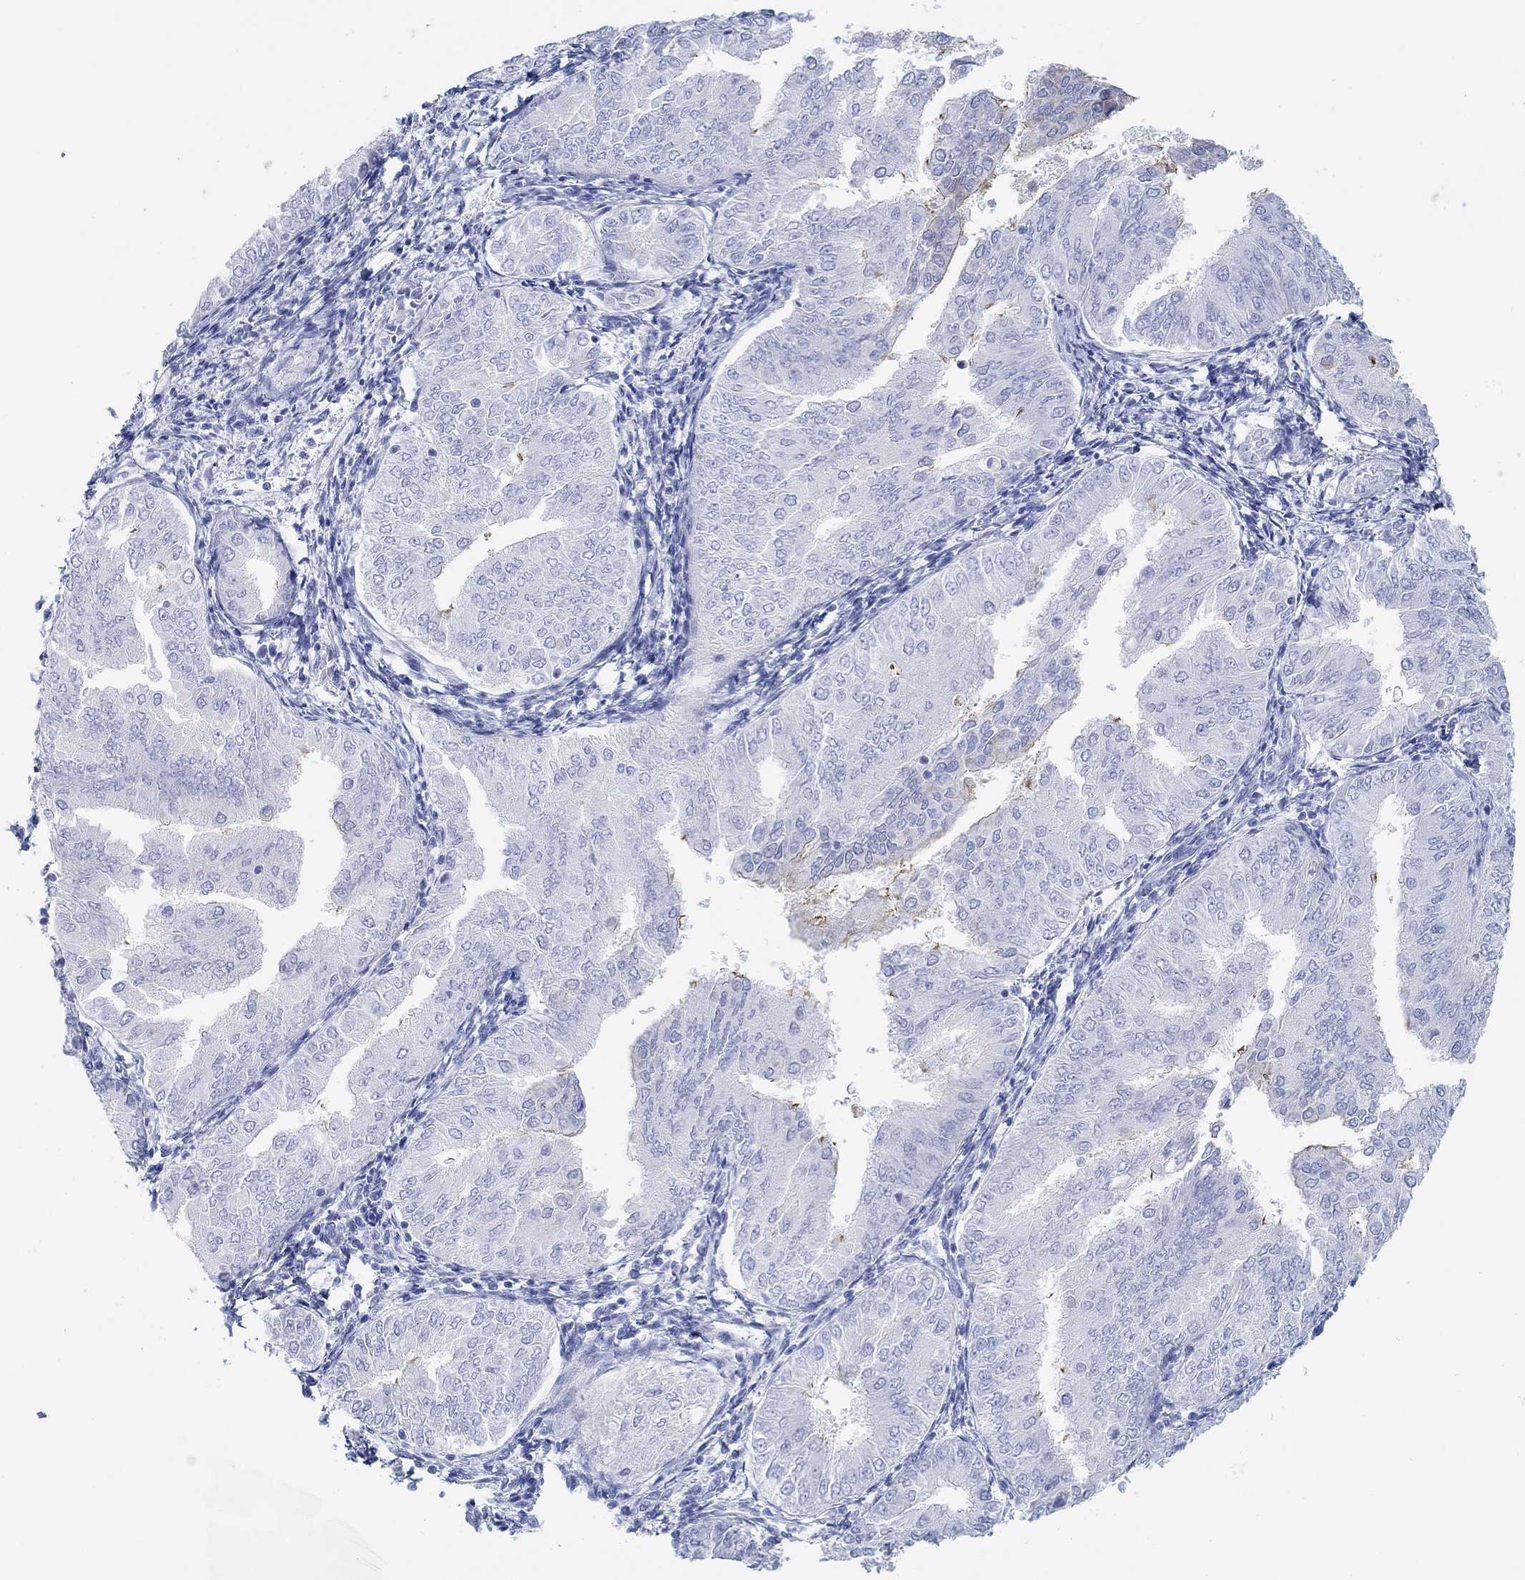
{"staining": {"intensity": "negative", "quantity": "none", "location": "none"}, "tissue": "endometrial cancer", "cell_type": "Tumor cells", "image_type": "cancer", "snomed": [{"axis": "morphology", "description": "Adenocarcinoma, NOS"}, {"axis": "topography", "description": "Endometrium"}], "caption": "The histopathology image reveals no significant positivity in tumor cells of adenocarcinoma (endometrial). (DAB (3,3'-diaminobenzidine) immunohistochemistry visualized using brightfield microscopy, high magnification).", "gene": "AK8", "patient": {"sex": "female", "age": 53}}